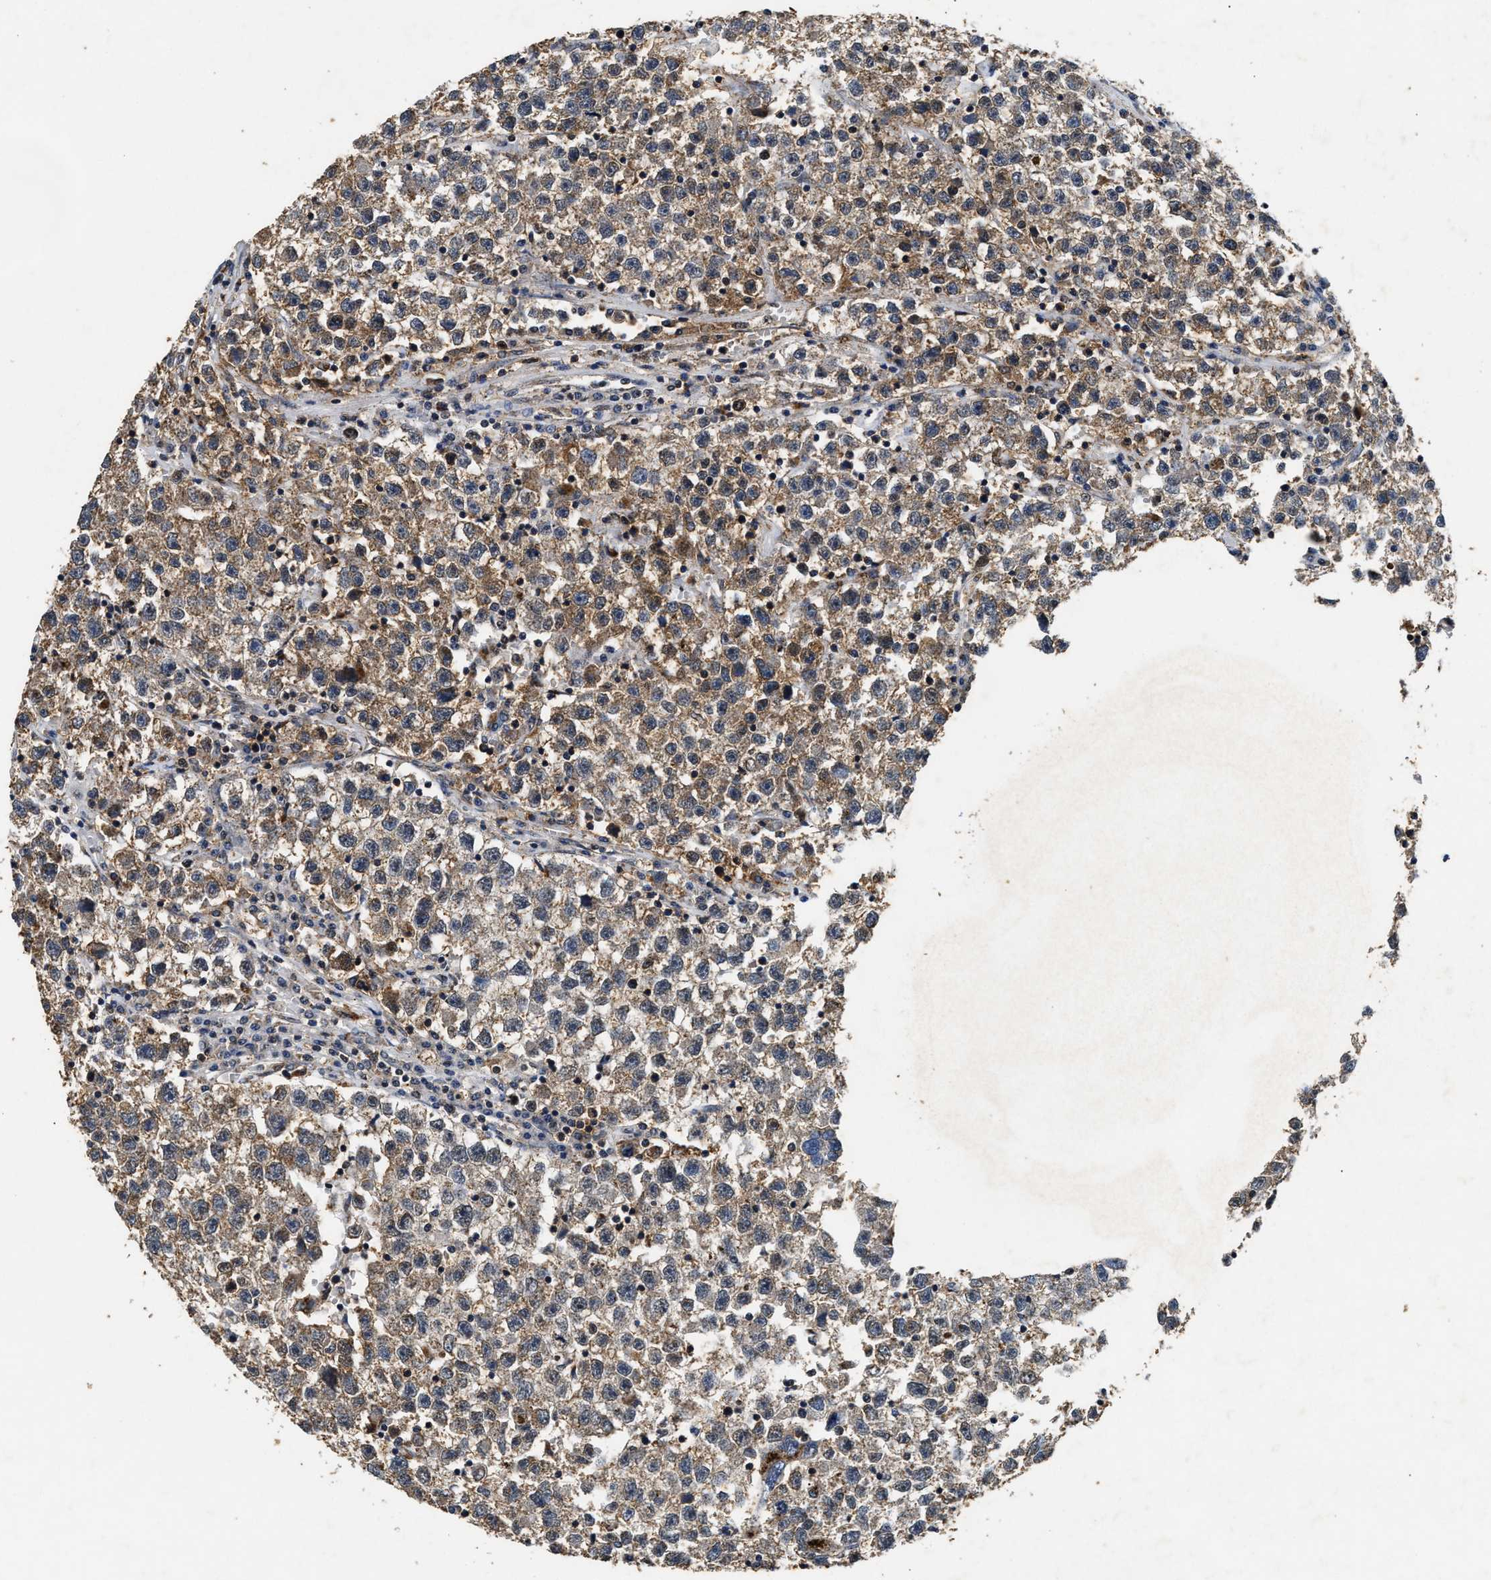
{"staining": {"intensity": "weak", "quantity": ">75%", "location": "cytoplasmic/membranous"}, "tissue": "testis cancer", "cell_type": "Tumor cells", "image_type": "cancer", "snomed": [{"axis": "morphology", "description": "Seminoma, NOS"}, {"axis": "topography", "description": "Testis"}], "caption": "Testis cancer stained for a protein exhibits weak cytoplasmic/membranous positivity in tumor cells.", "gene": "ACOX1", "patient": {"sex": "male", "age": 22}}